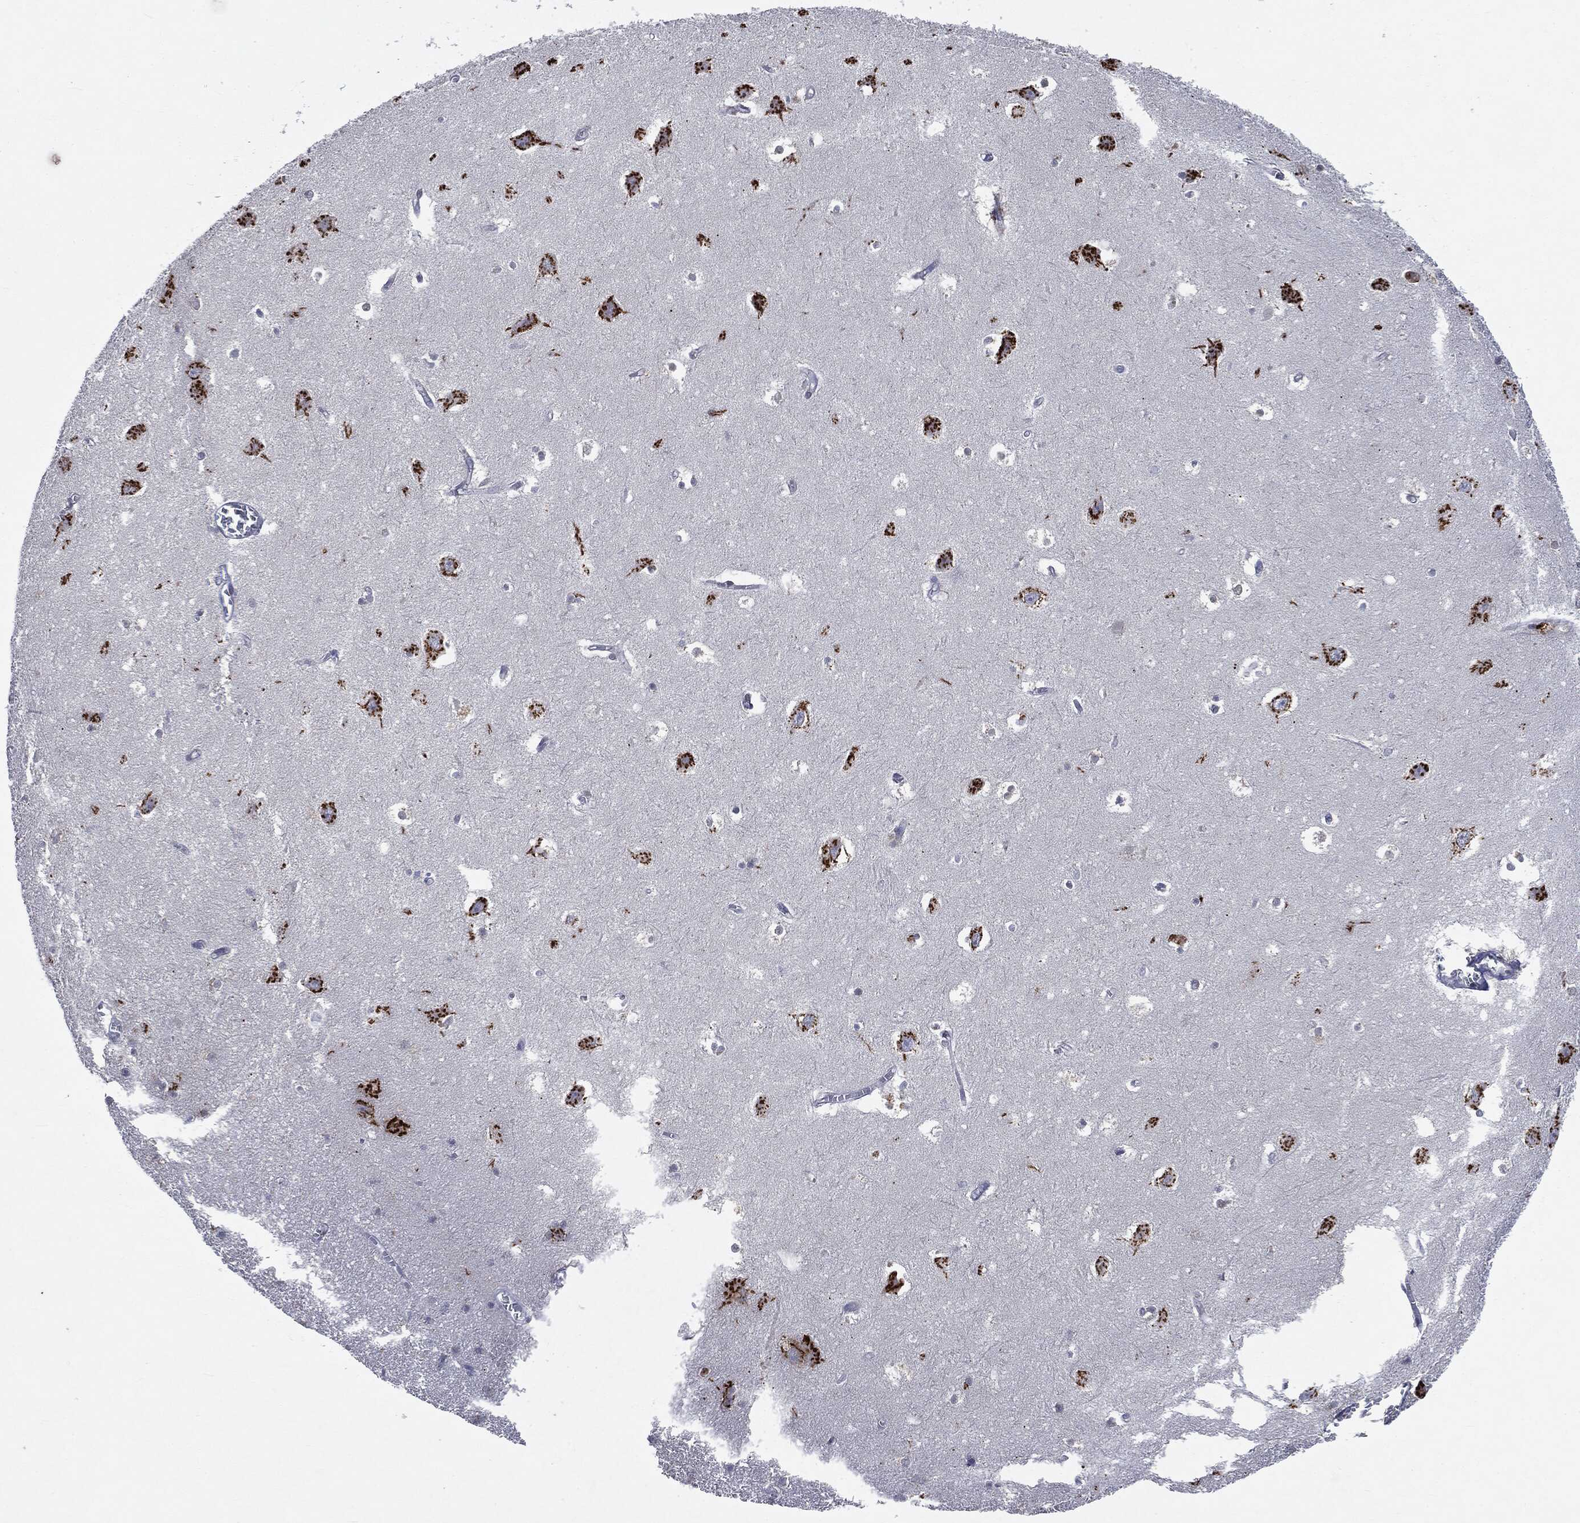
{"staining": {"intensity": "negative", "quantity": "none", "location": "none"}, "tissue": "hippocampus", "cell_type": "Glial cells", "image_type": "normal", "snomed": [{"axis": "morphology", "description": "Normal tissue, NOS"}, {"axis": "topography", "description": "Hippocampus"}], "caption": "Immunohistochemistry (IHC) of unremarkable human hippocampus exhibits no expression in glial cells.", "gene": "CASD1", "patient": {"sex": "female", "age": 64}}